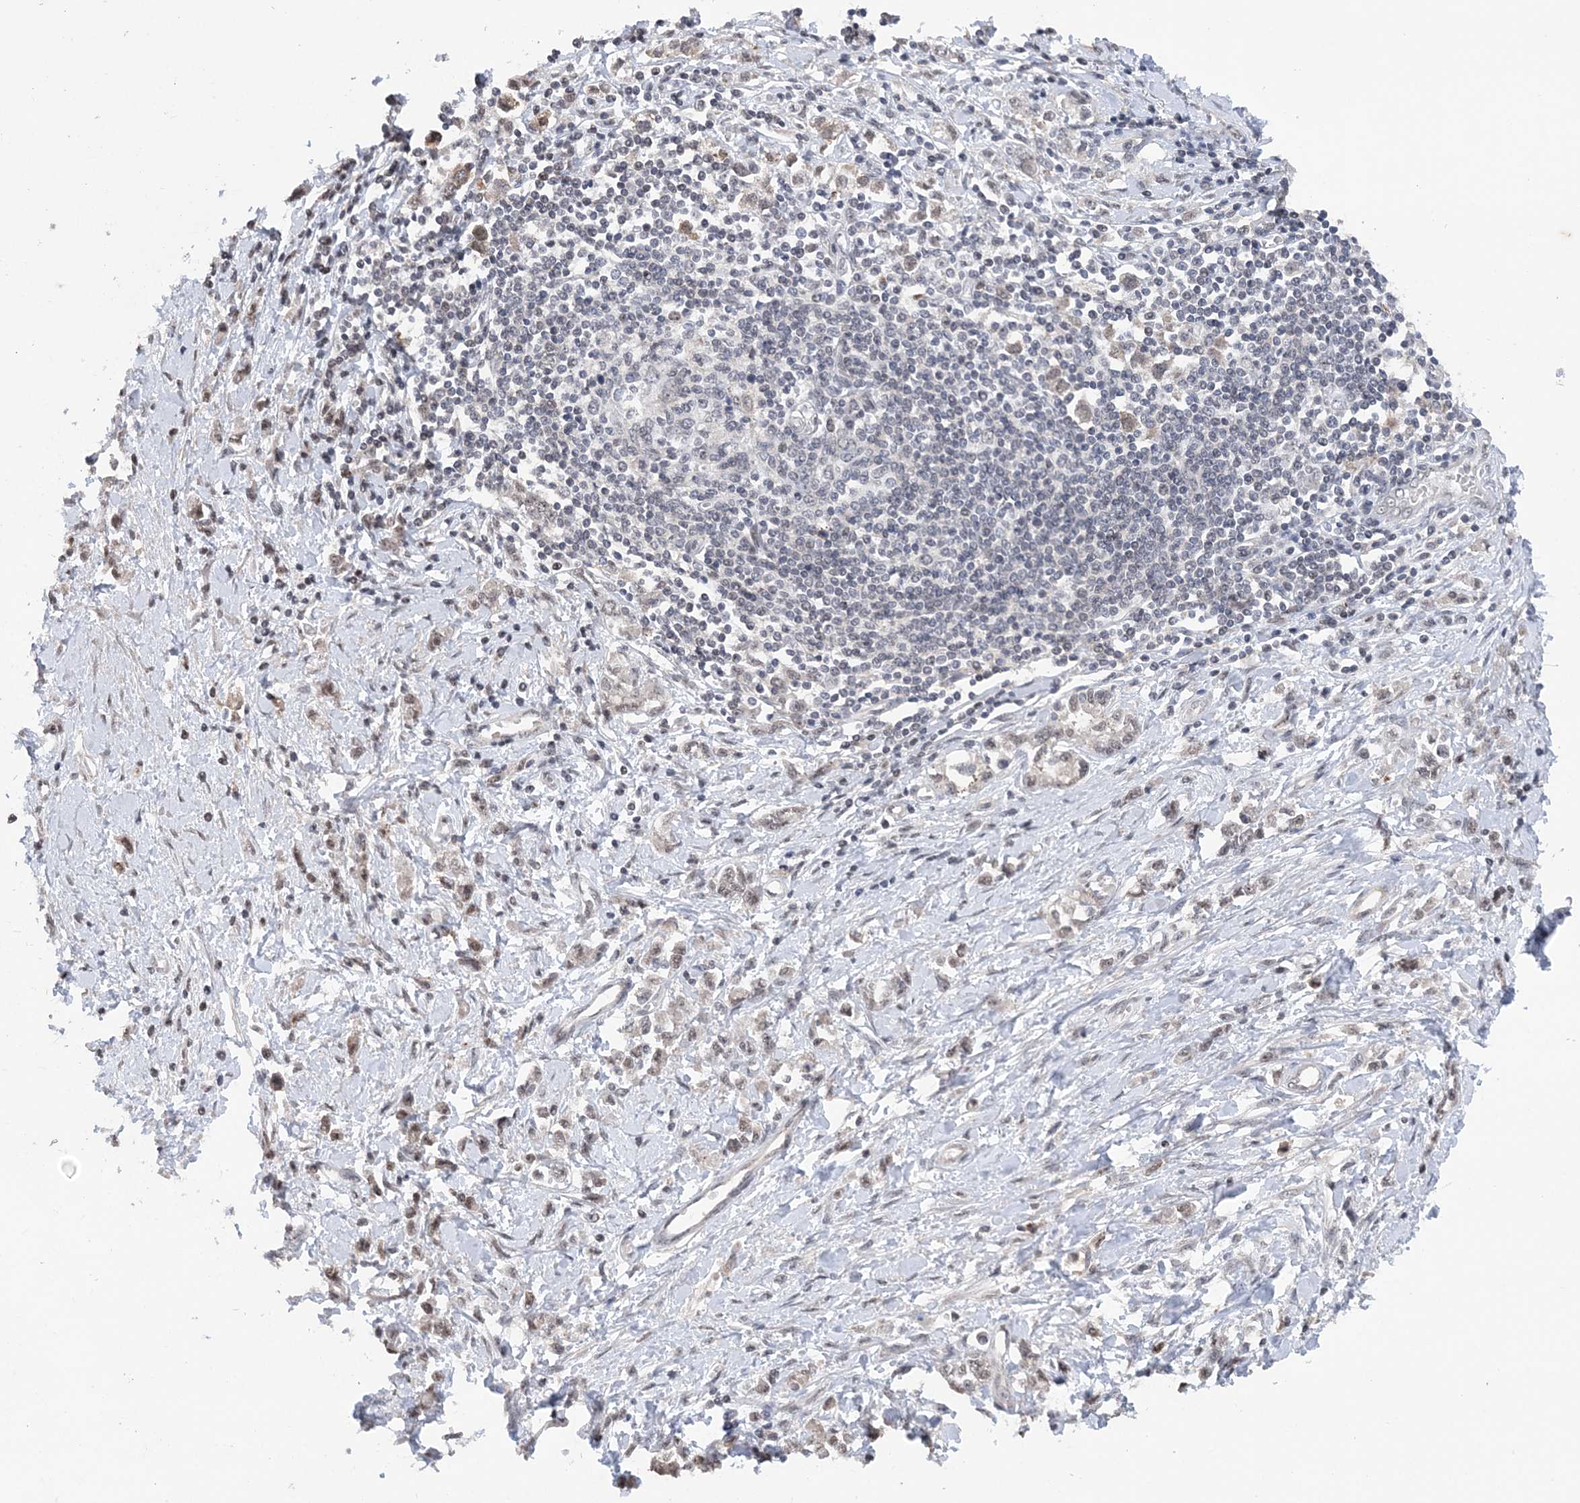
{"staining": {"intensity": "weak", "quantity": ">75%", "location": "nuclear"}, "tissue": "stomach cancer", "cell_type": "Tumor cells", "image_type": "cancer", "snomed": [{"axis": "morphology", "description": "Adenocarcinoma, NOS"}, {"axis": "topography", "description": "Stomach"}], "caption": "Adenocarcinoma (stomach) tissue exhibits weak nuclear positivity in approximately >75% of tumor cells", "gene": "CCDC152", "patient": {"sex": "female", "age": 76}}